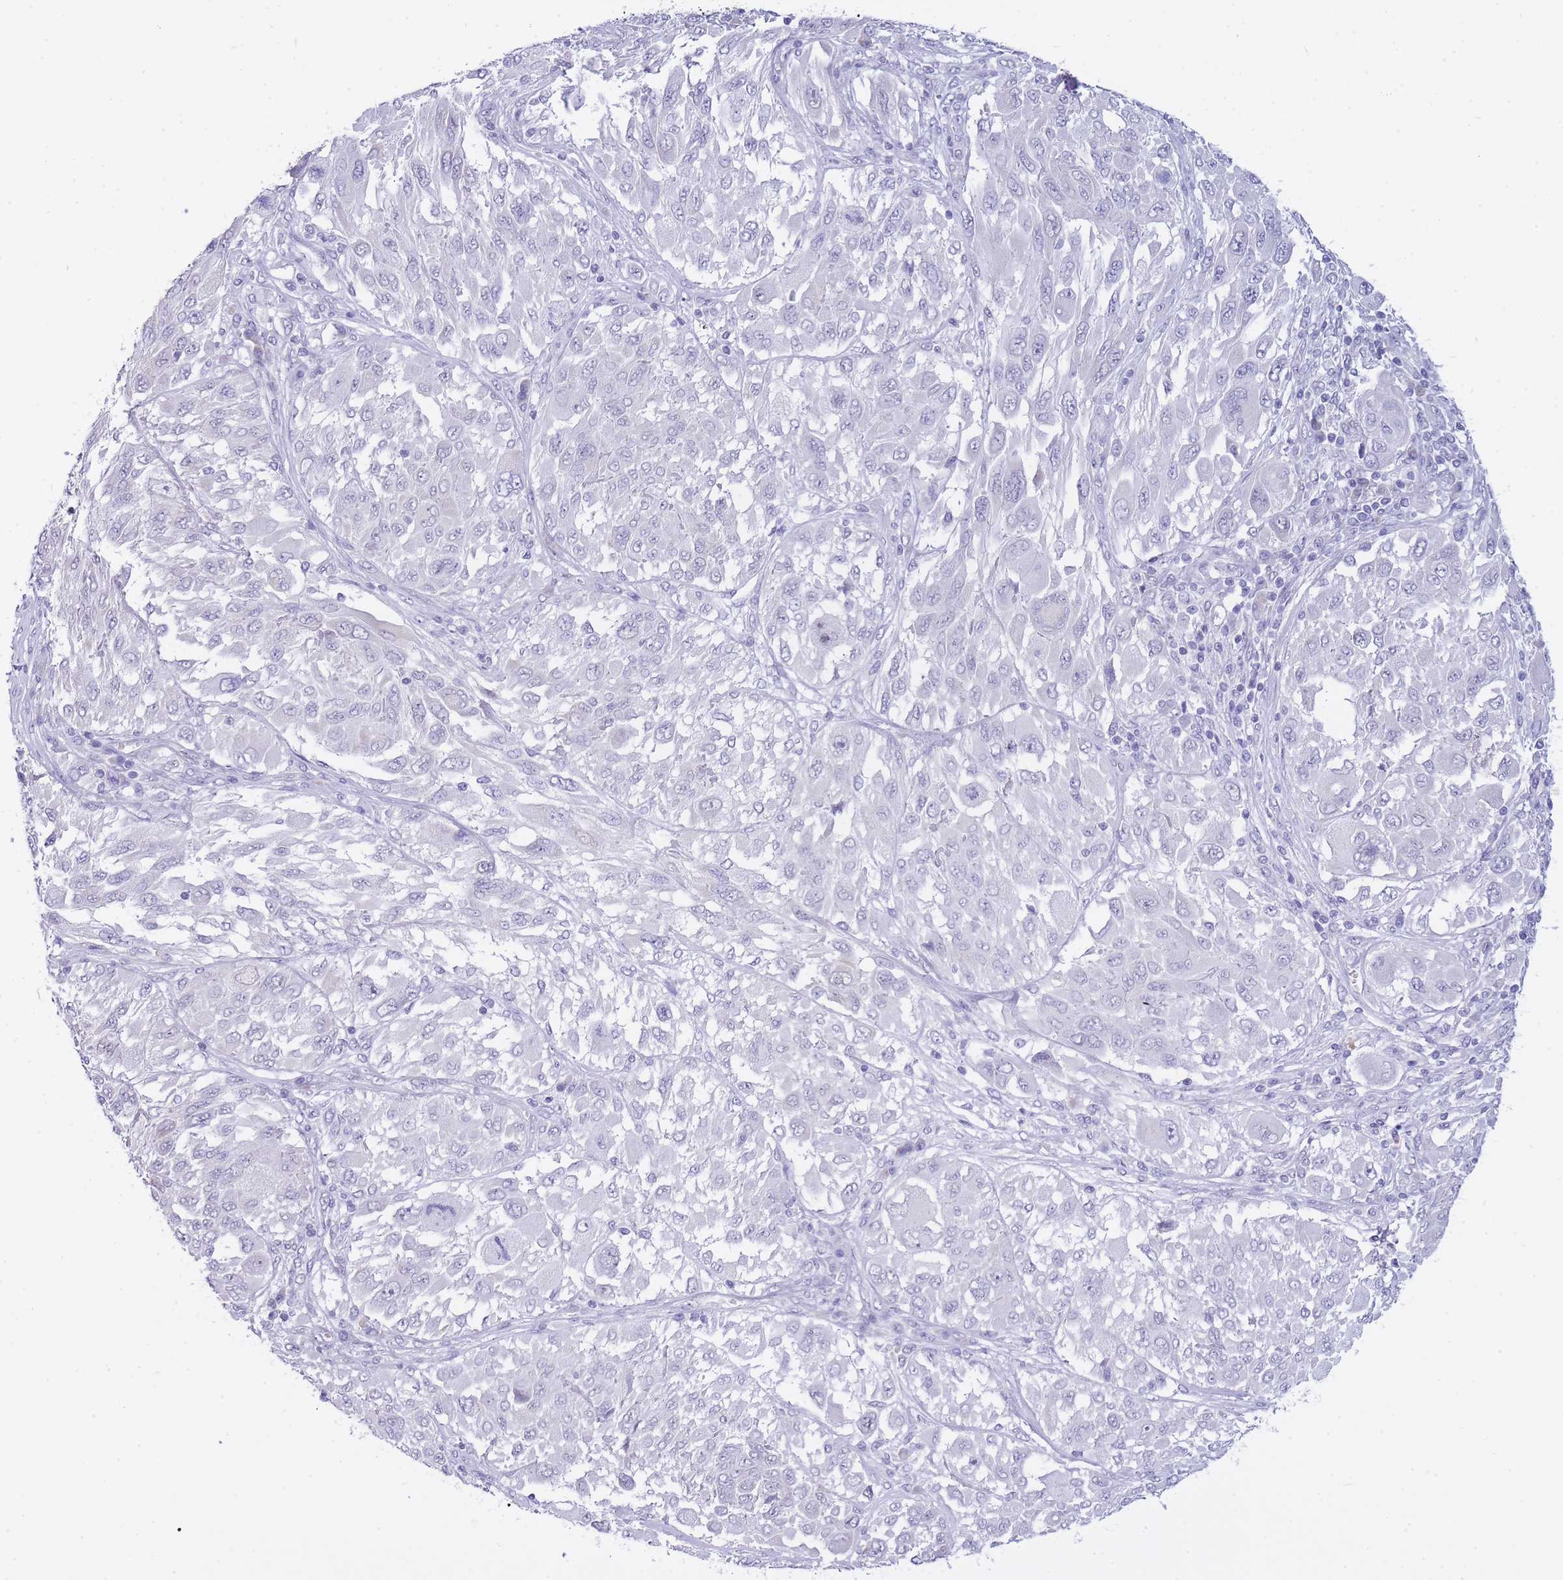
{"staining": {"intensity": "negative", "quantity": "none", "location": "none"}, "tissue": "melanoma", "cell_type": "Tumor cells", "image_type": "cancer", "snomed": [{"axis": "morphology", "description": "Malignant melanoma, NOS"}, {"axis": "topography", "description": "Skin"}], "caption": "A micrograph of melanoma stained for a protein reveals no brown staining in tumor cells. (DAB IHC visualized using brightfield microscopy, high magnification).", "gene": "FRAT2", "patient": {"sex": "female", "age": 91}}